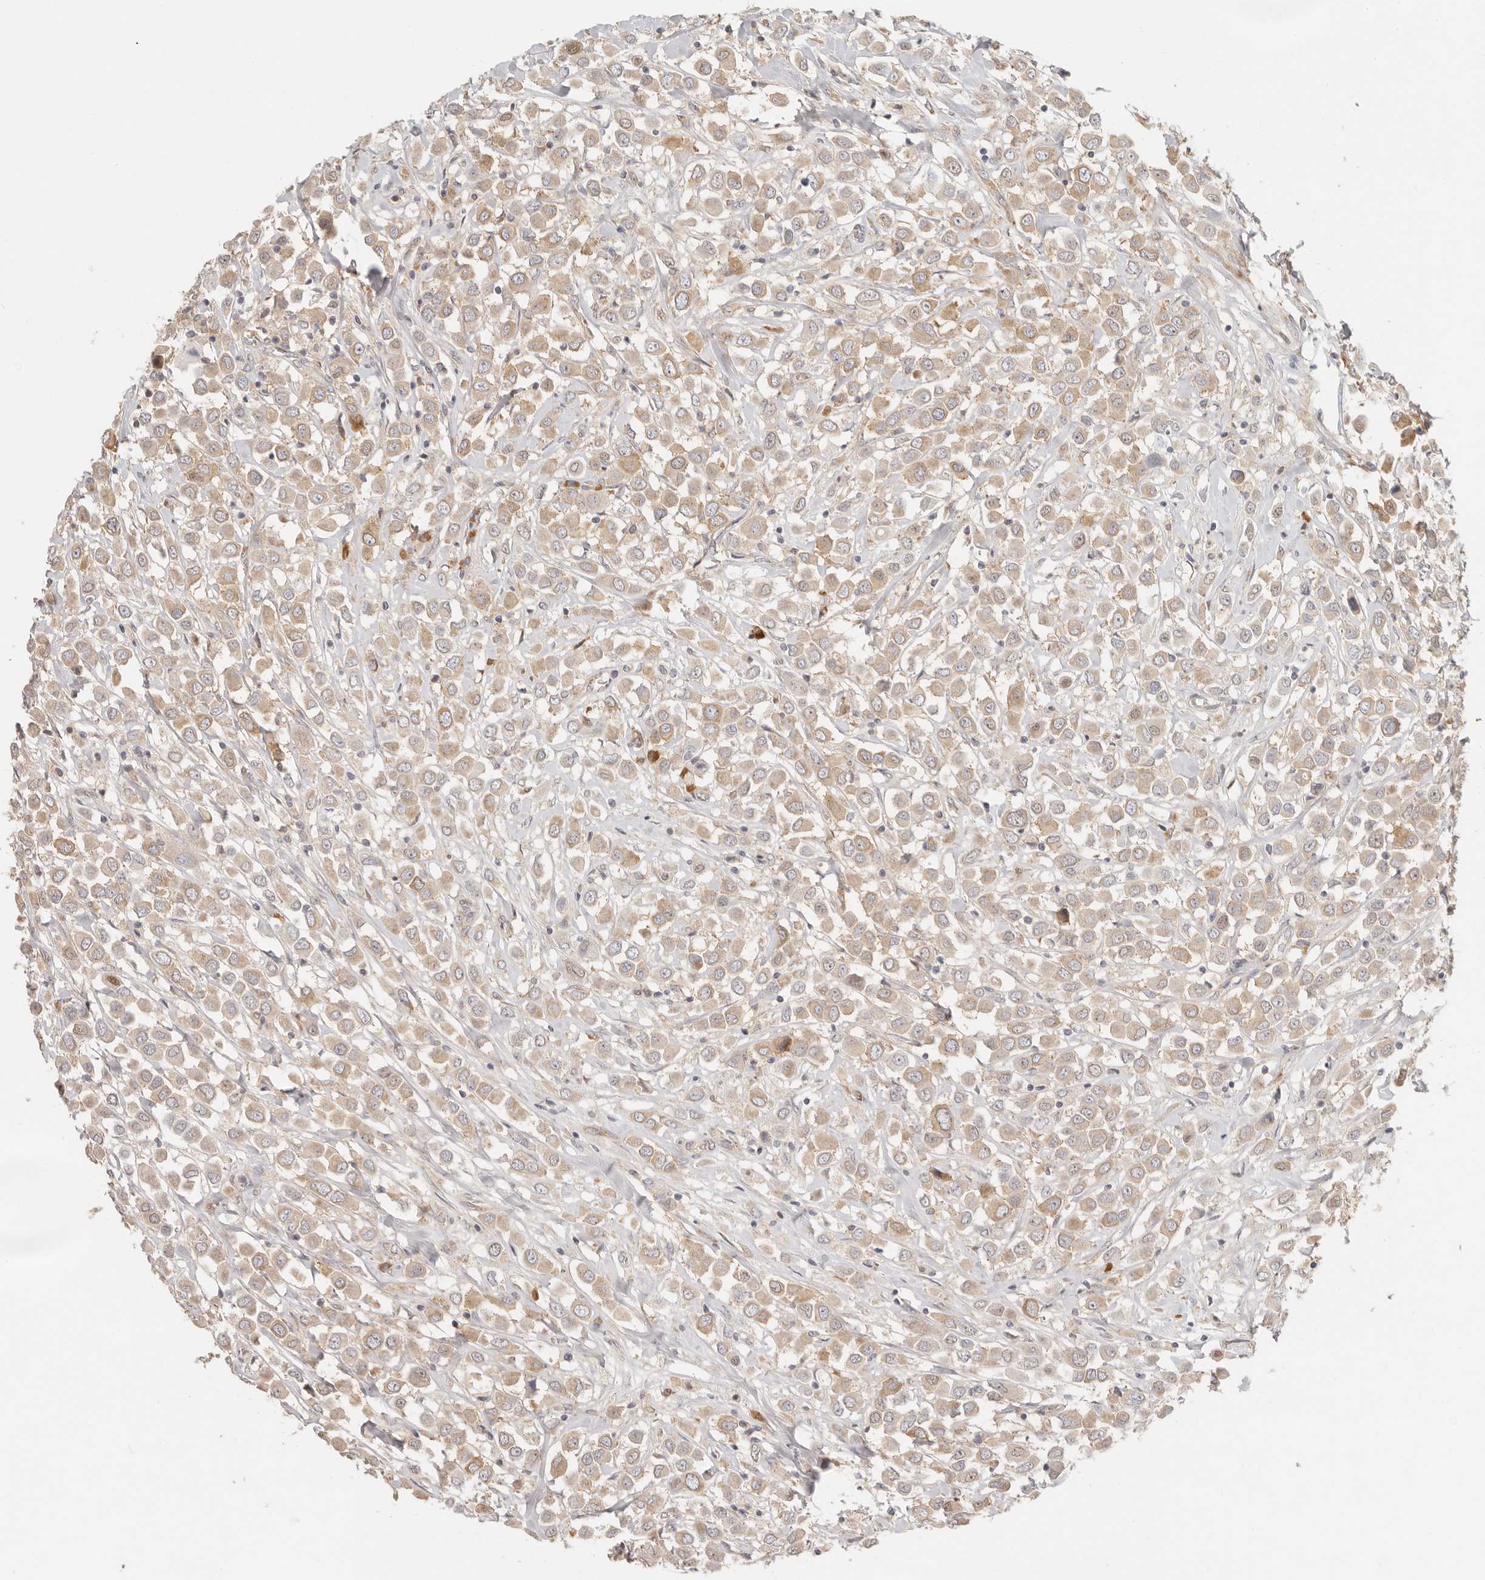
{"staining": {"intensity": "moderate", "quantity": ">75%", "location": "cytoplasmic/membranous"}, "tissue": "breast cancer", "cell_type": "Tumor cells", "image_type": "cancer", "snomed": [{"axis": "morphology", "description": "Duct carcinoma"}, {"axis": "topography", "description": "Breast"}], "caption": "This is a micrograph of IHC staining of breast intraductal carcinoma, which shows moderate positivity in the cytoplasmic/membranous of tumor cells.", "gene": "PABPC4", "patient": {"sex": "female", "age": 61}}